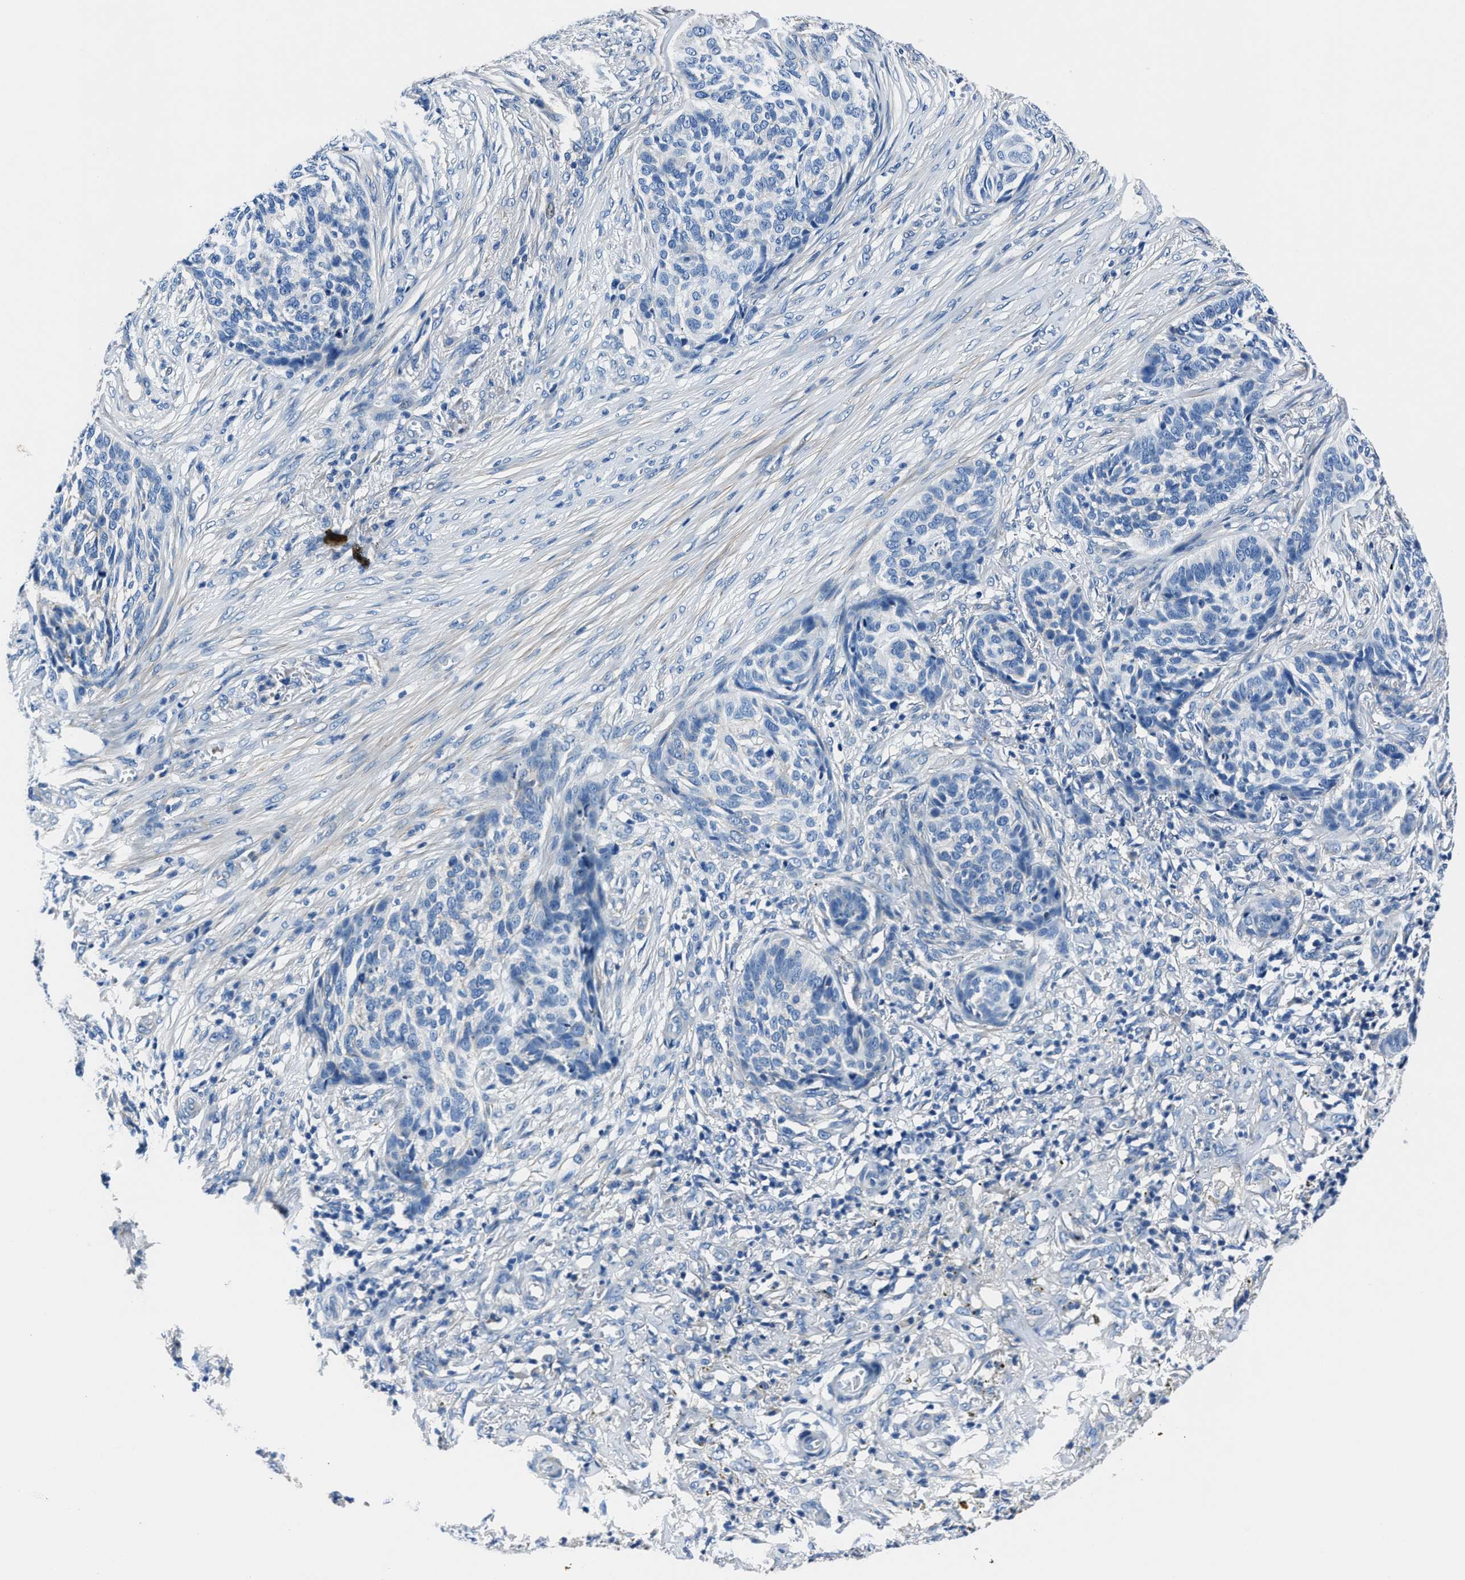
{"staining": {"intensity": "negative", "quantity": "none", "location": "none"}, "tissue": "skin cancer", "cell_type": "Tumor cells", "image_type": "cancer", "snomed": [{"axis": "morphology", "description": "Basal cell carcinoma"}, {"axis": "topography", "description": "Skin"}], "caption": "High power microscopy image of an immunohistochemistry micrograph of basal cell carcinoma (skin), revealing no significant staining in tumor cells.", "gene": "LMO7", "patient": {"sex": "male", "age": 85}}